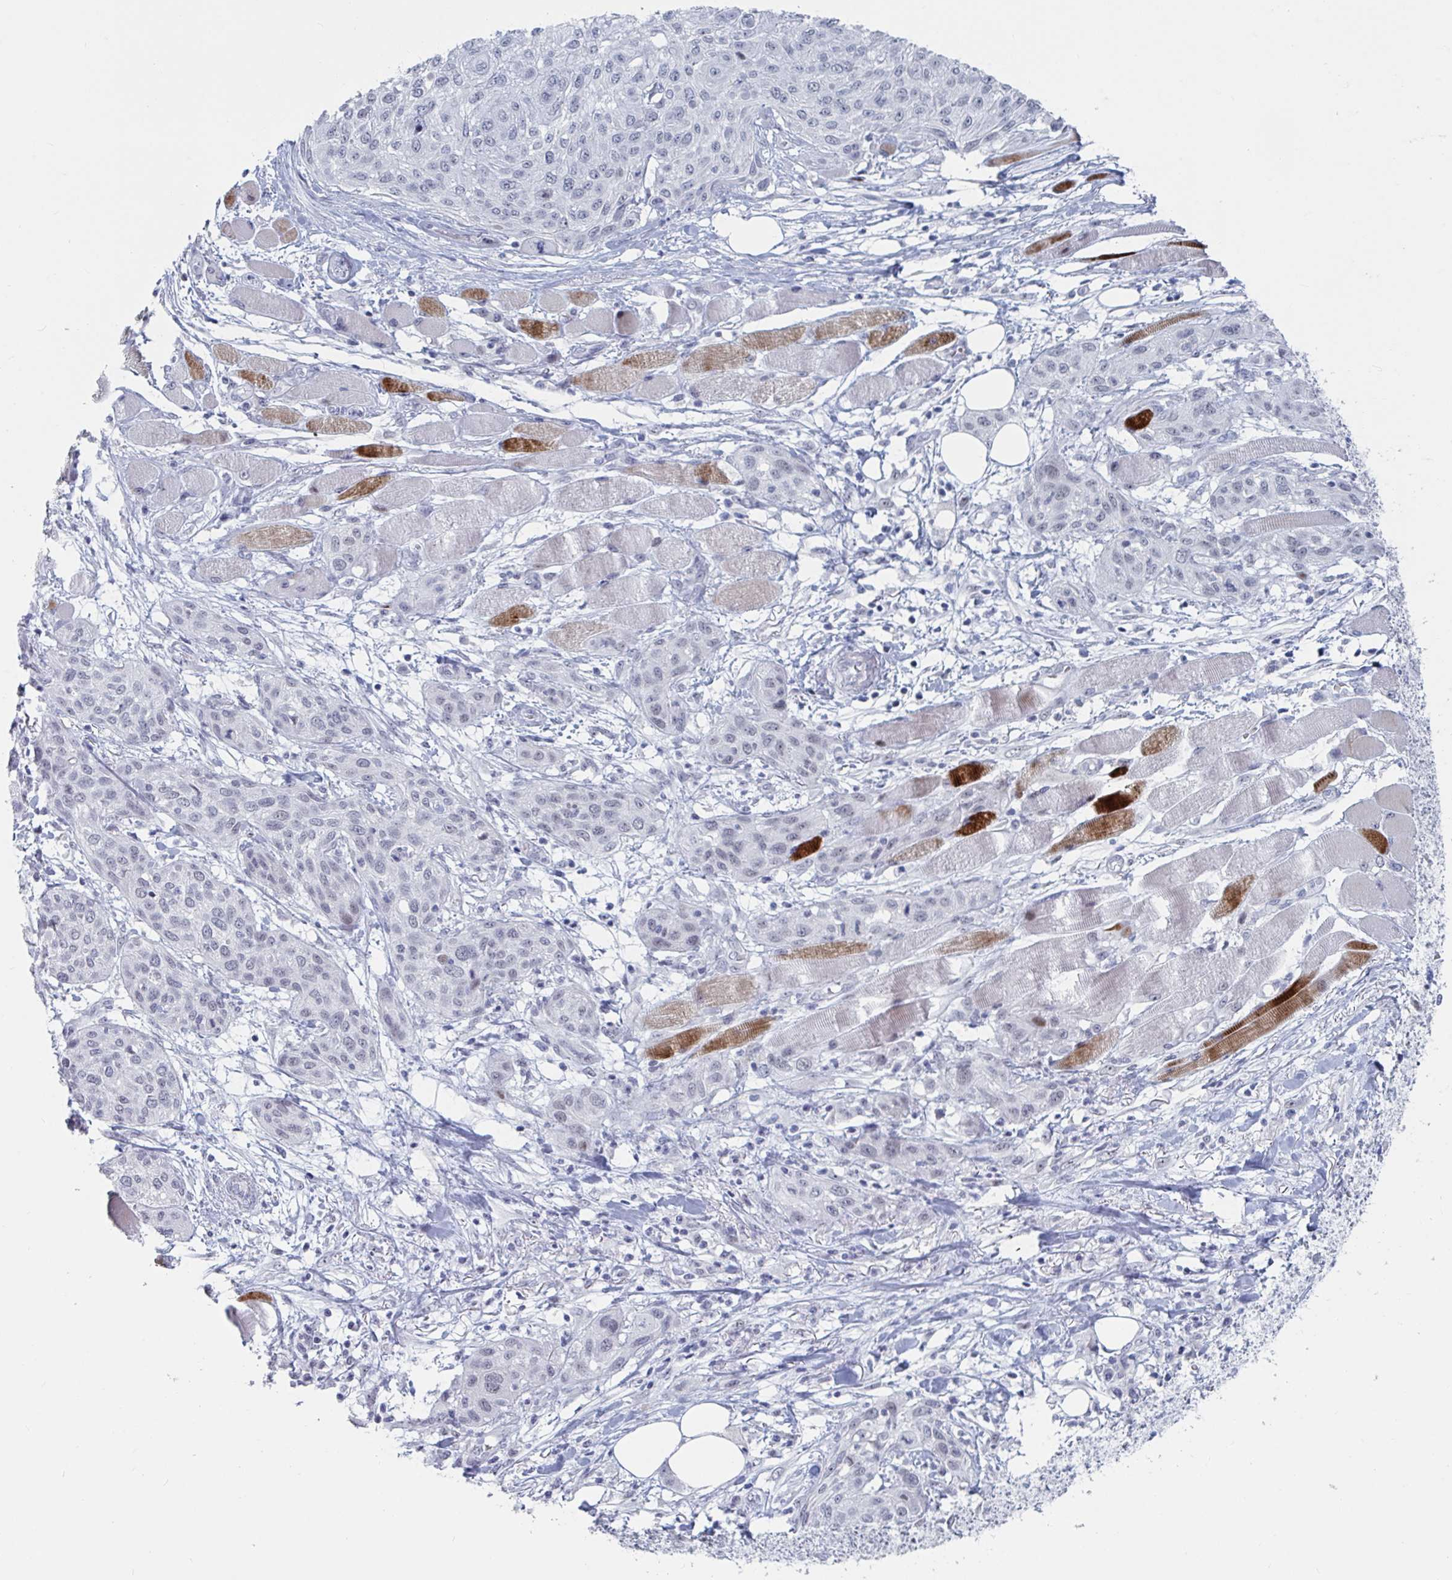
{"staining": {"intensity": "weak", "quantity": "25%-75%", "location": "nuclear"}, "tissue": "skin cancer", "cell_type": "Tumor cells", "image_type": "cancer", "snomed": [{"axis": "morphology", "description": "Squamous cell carcinoma, NOS"}, {"axis": "topography", "description": "Skin"}], "caption": "This micrograph displays immunohistochemistry staining of human squamous cell carcinoma (skin), with low weak nuclear expression in approximately 25%-75% of tumor cells.", "gene": "NR1H2", "patient": {"sex": "female", "age": 87}}